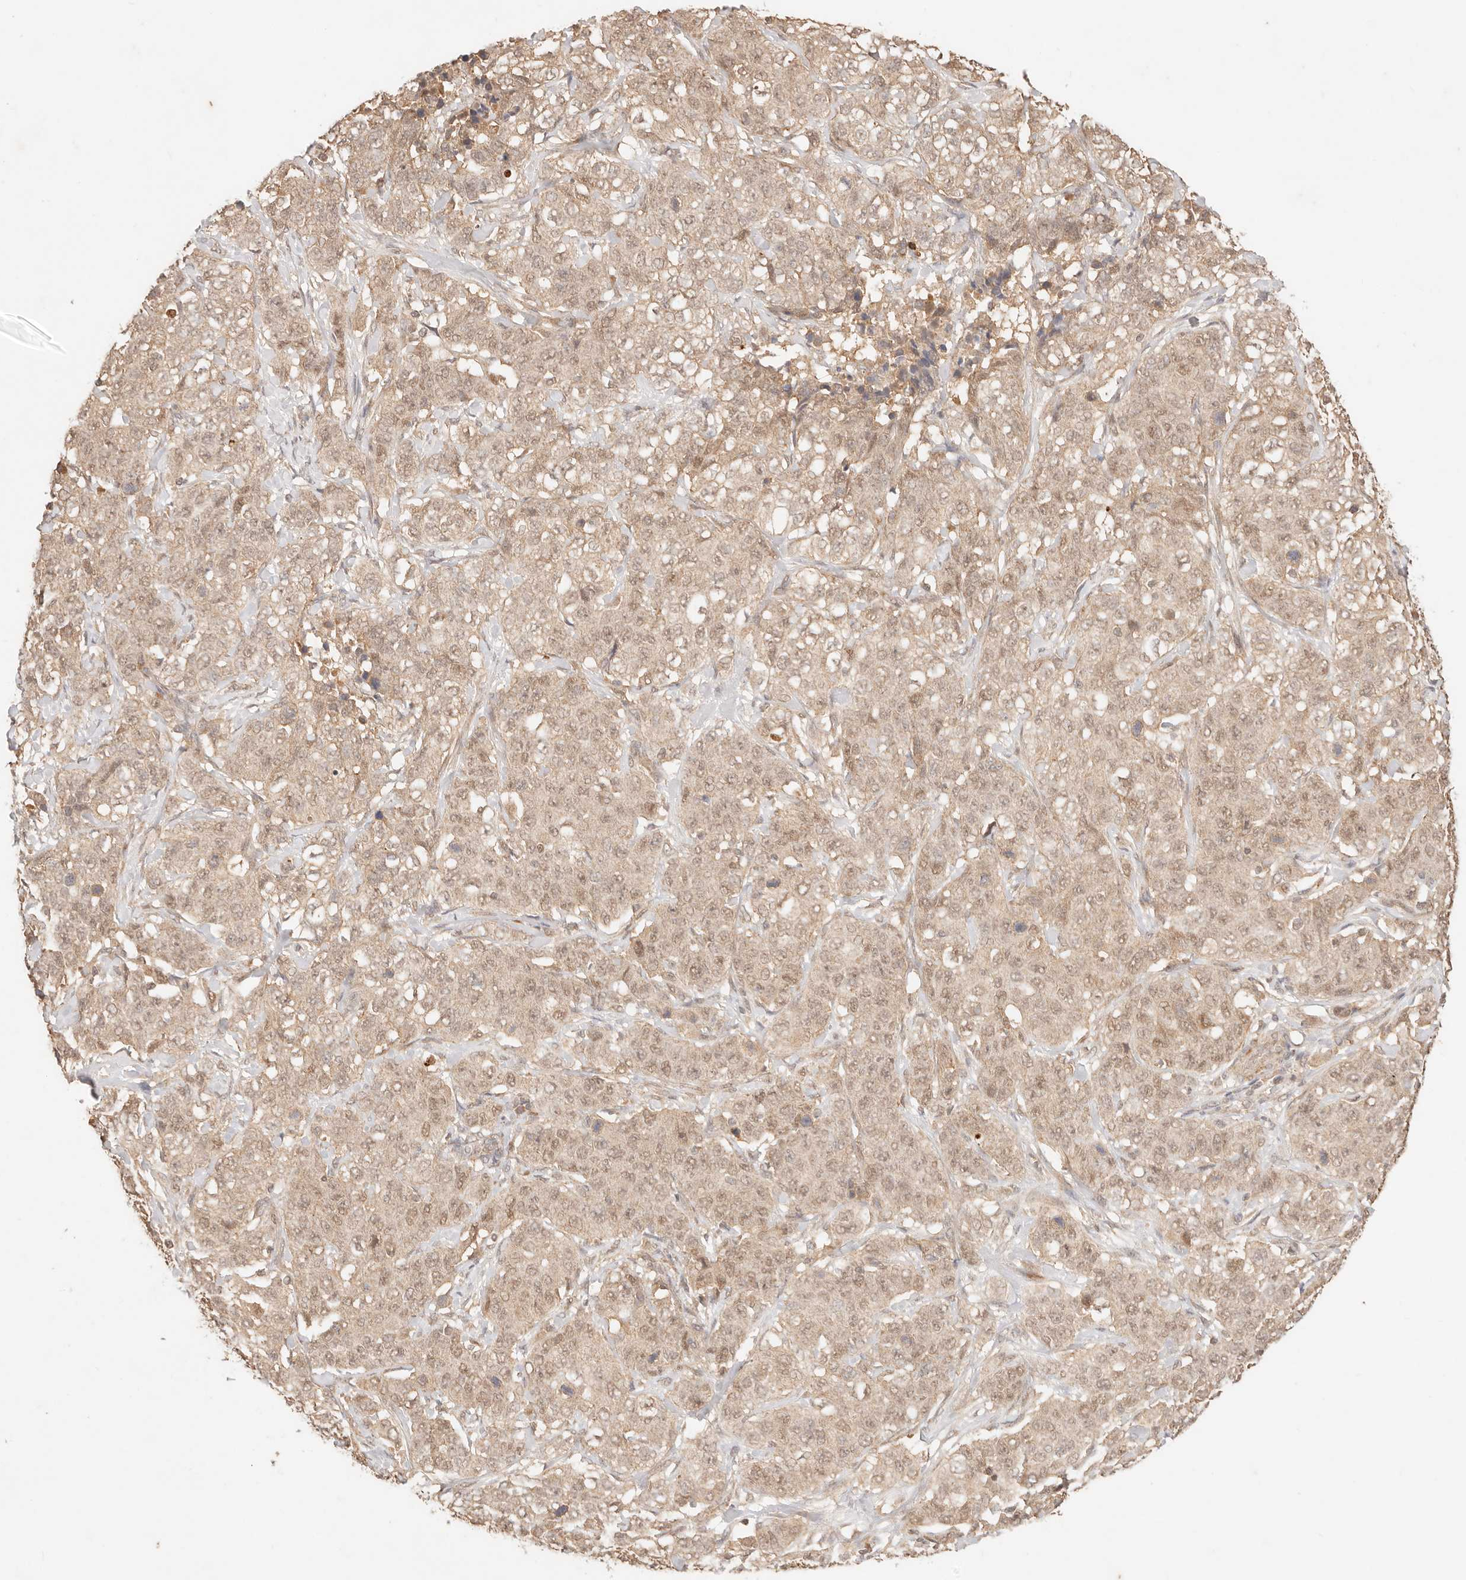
{"staining": {"intensity": "weak", "quantity": ">75%", "location": "cytoplasmic/membranous,nuclear"}, "tissue": "stomach cancer", "cell_type": "Tumor cells", "image_type": "cancer", "snomed": [{"axis": "morphology", "description": "Adenocarcinoma, NOS"}, {"axis": "topography", "description": "Stomach"}], "caption": "Brown immunohistochemical staining in human adenocarcinoma (stomach) shows weak cytoplasmic/membranous and nuclear staining in about >75% of tumor cells. Using DAB (3,3'-diaminobenzidine) (brown) and hematoxylin (blue) stains, captured at high magnification using brightfield microscopy.", "gene": "TRIM11", "patient": {"sex": "male", "age": 48}}